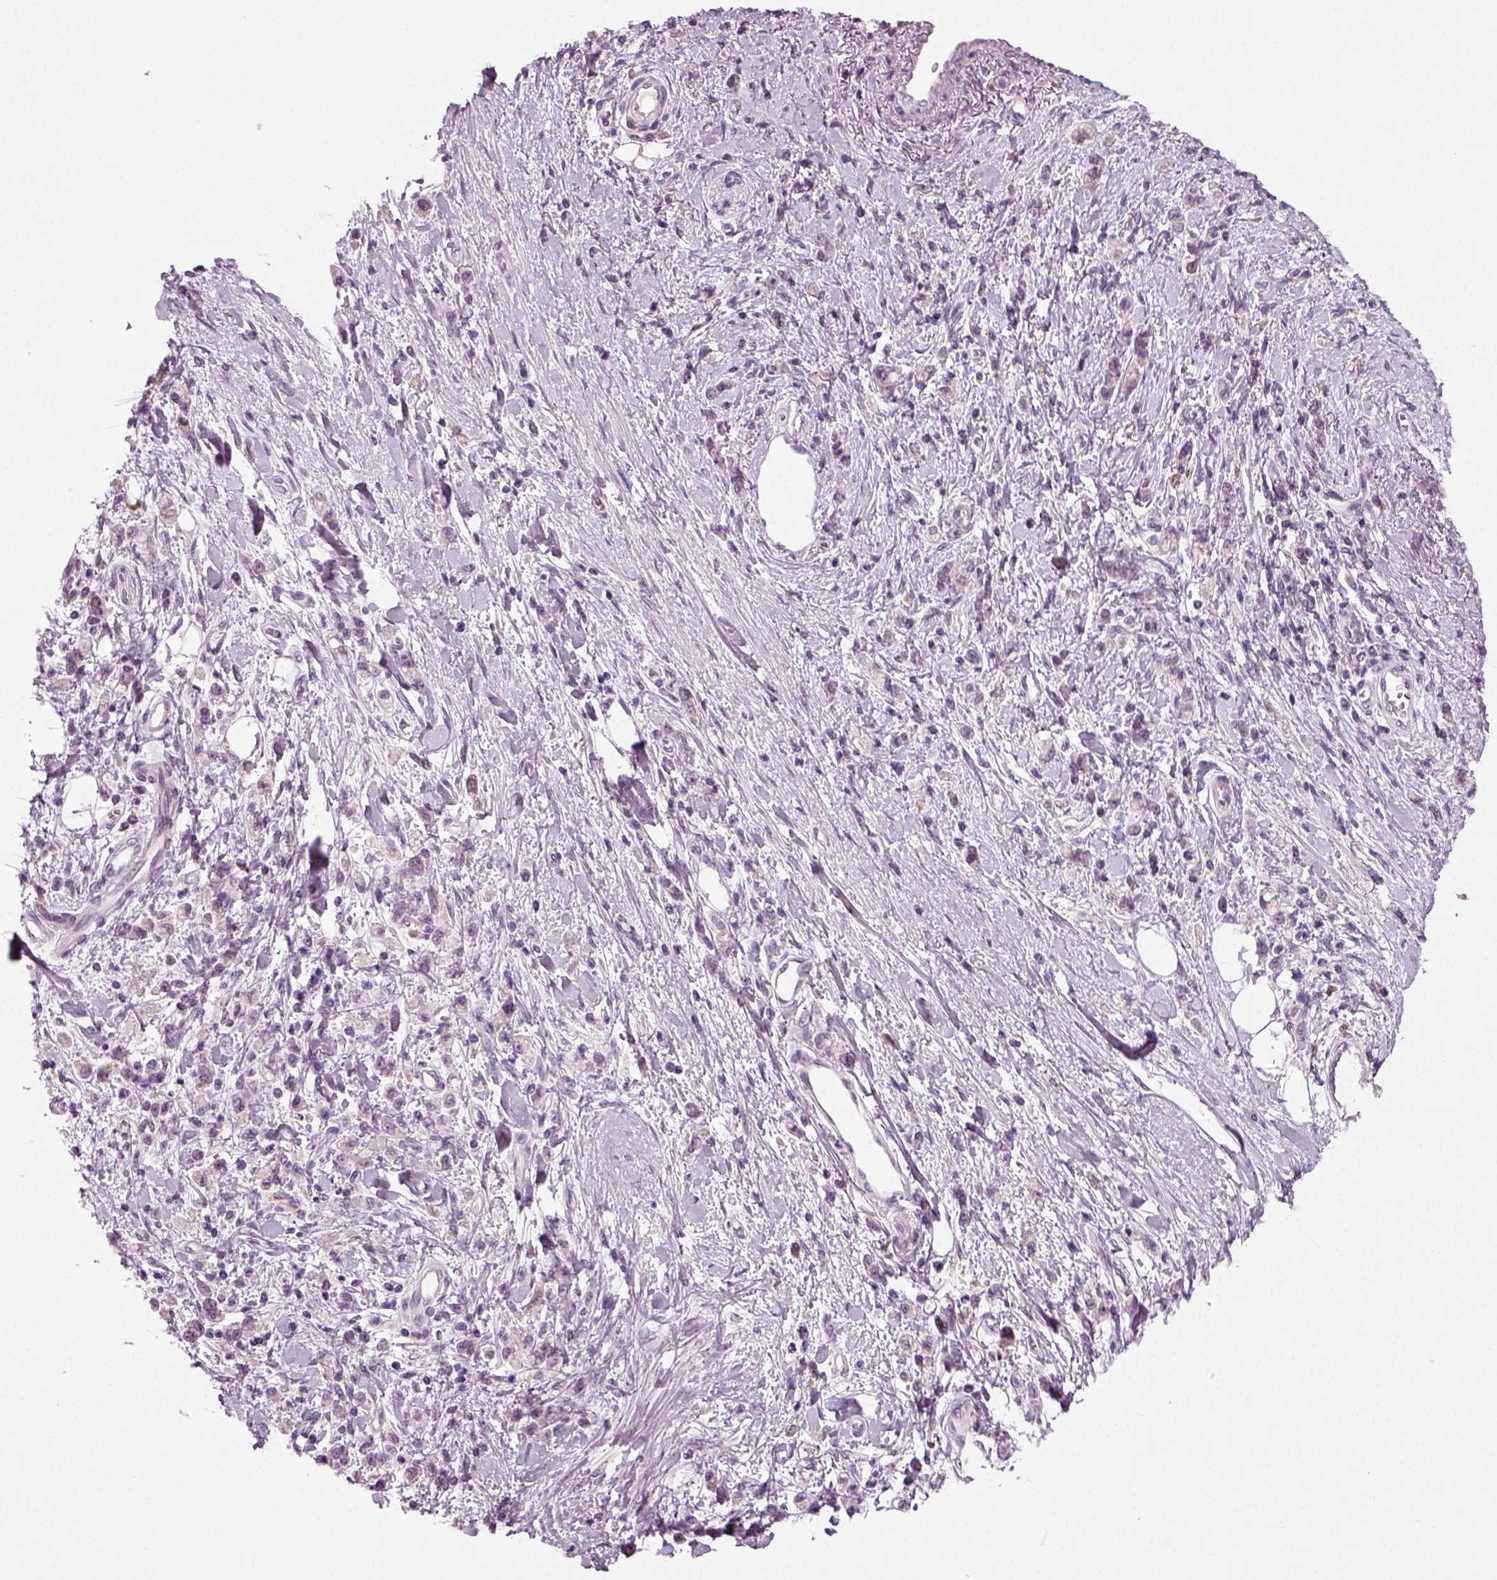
{"staining": {"intensity": "negative", "quantity": "none", "location": "none"}, "tissue": "stomach cancer", "cell_type": "Tumor cells", "image_type": "cancer", "snomed": [{"axis": "morphology", "description": "Adenocarcinoma, NOS"}, {"axis": "topography", "description": "Stomach"}], "caption": "An immunohistochemistry photomicrograph of adenocarcinoma (stomach) is shown. There is no staining in tumor cells of adenocarcinoma (stomach).", "gene": "SYNGAP1", "patient": {"sex": "male", "age": 77}}